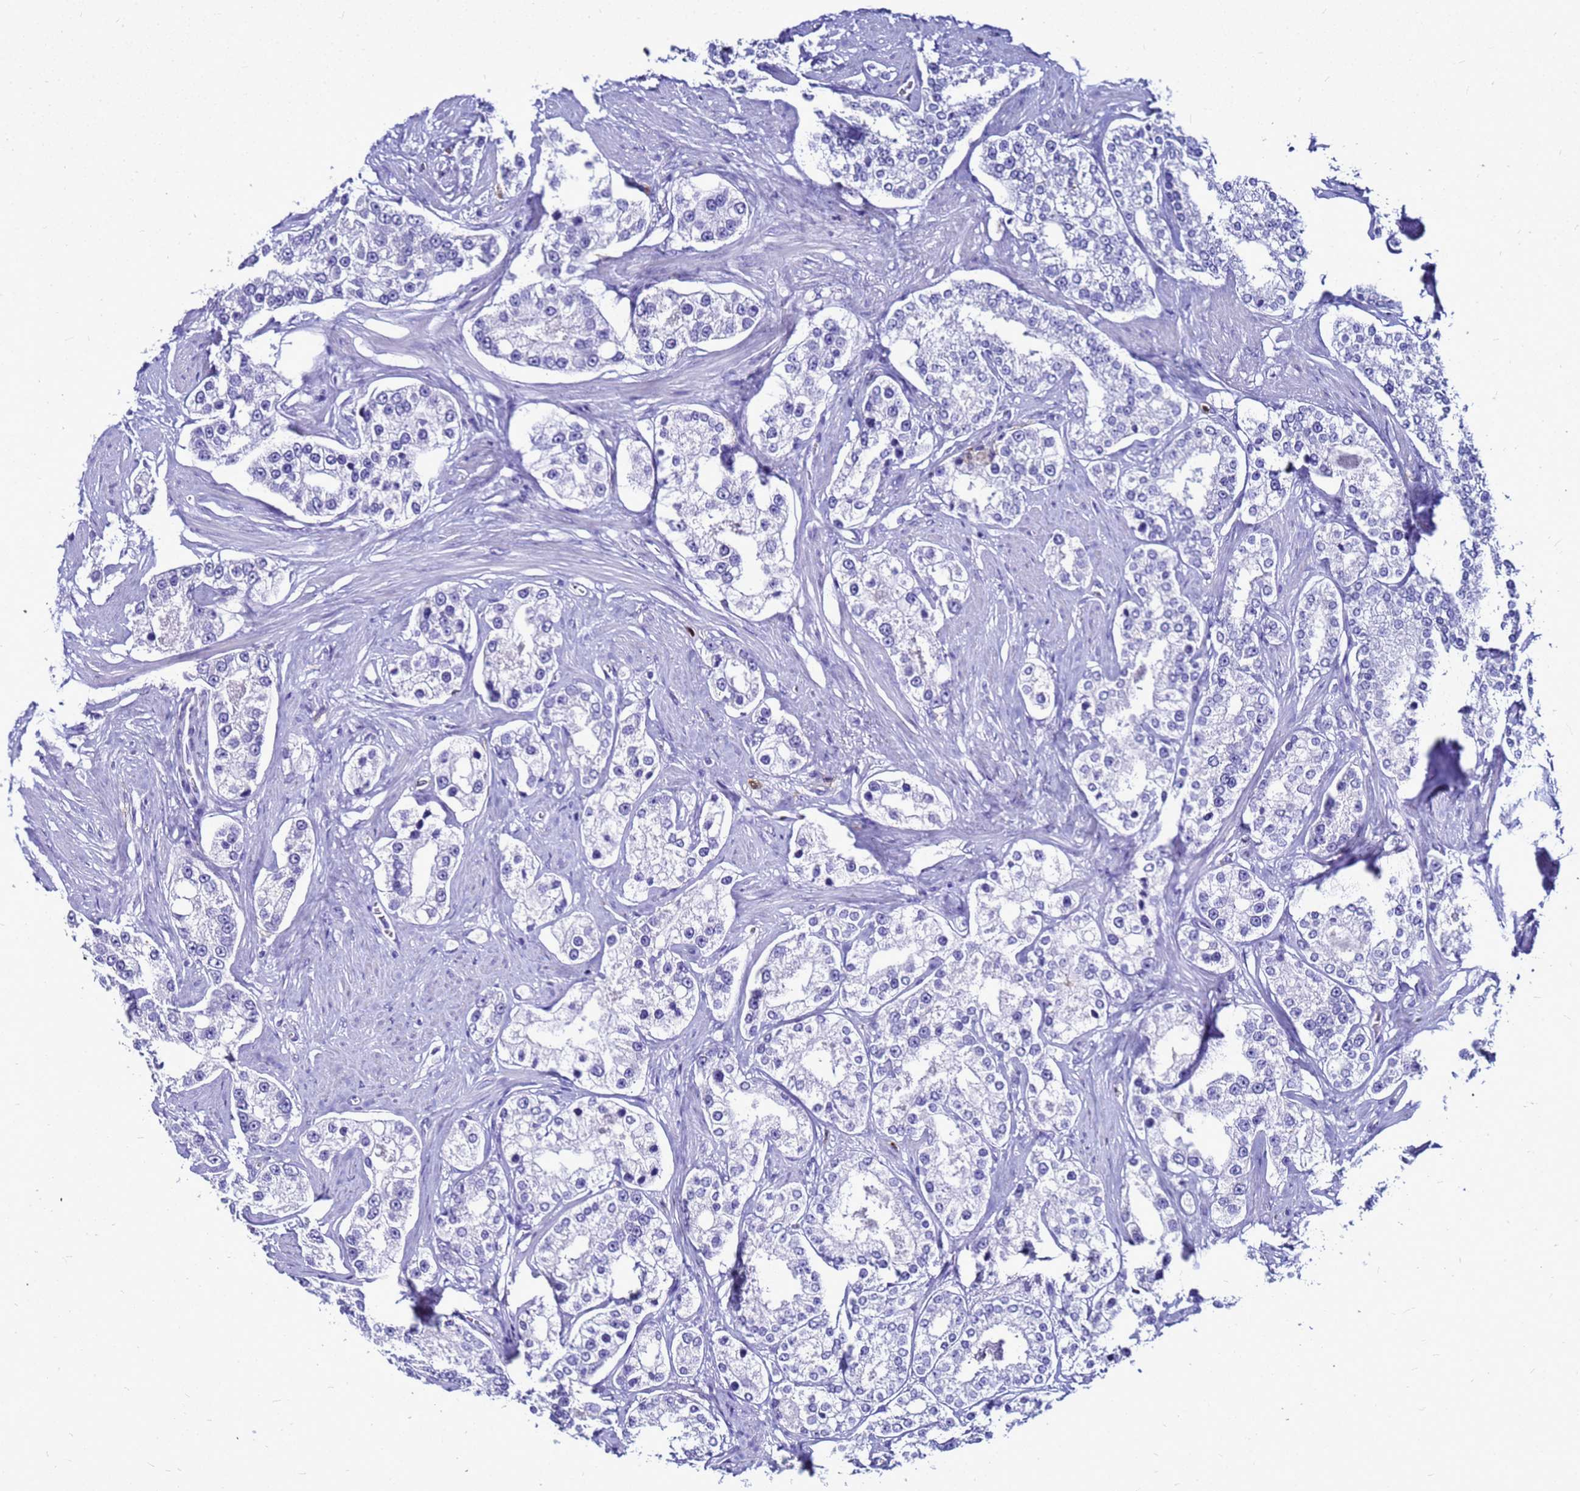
{"staining": {"intensity": "negative", "quantity": "none", "location": "none"}, "tissue": "prostate cancer", "cell_type": "Tumor cells", "image_type": "cancer", "snomed": [{"axis": "morphology", "description": "Normal tissue, NOS"}, {"axis": "morphology", "description": "Adenocarcinoma, High grade"}, {"axis": "topography", "description": "Prostate"}], "caption": "The image exhibits no significant expression in tumor cells of prostate cancer.", "gene": "CSTA", "patient": {"sex": "male", "age": 83}}